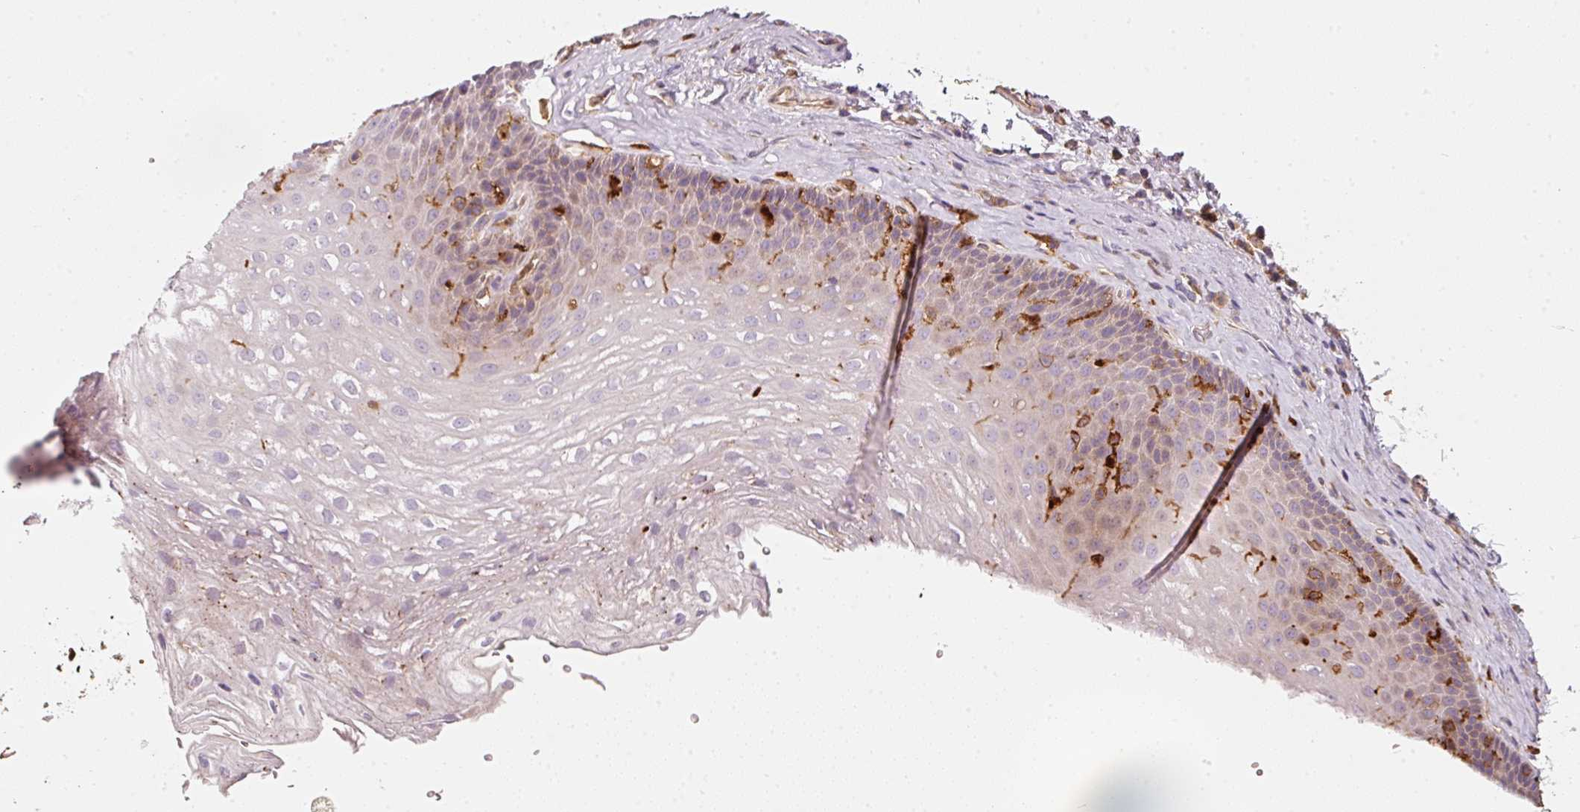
{"staining": {"intensity": "weak", "quantity": "25%-75%", "location": "cytoplasmic/membranous"}, "tissue": "esophagus", "cell_type": "Squamous epithelial cells", "image_type": "normal", "snomed": [{"axis": "morphology", "description": "Normal tissue, NOS"}, {"axis": "topography", "description": "Esophagus"}], "caption": "Immunohistochemistry (IHC) micrograph of normal esophagus stained for a protein (brown), which reveals low levels of weak cytoplasmic/membranous positivity in about 25%-75% of squamous epithelial cells.", "gene": "IQGAP2", "patient": {"sex": "female", "age": 66}}